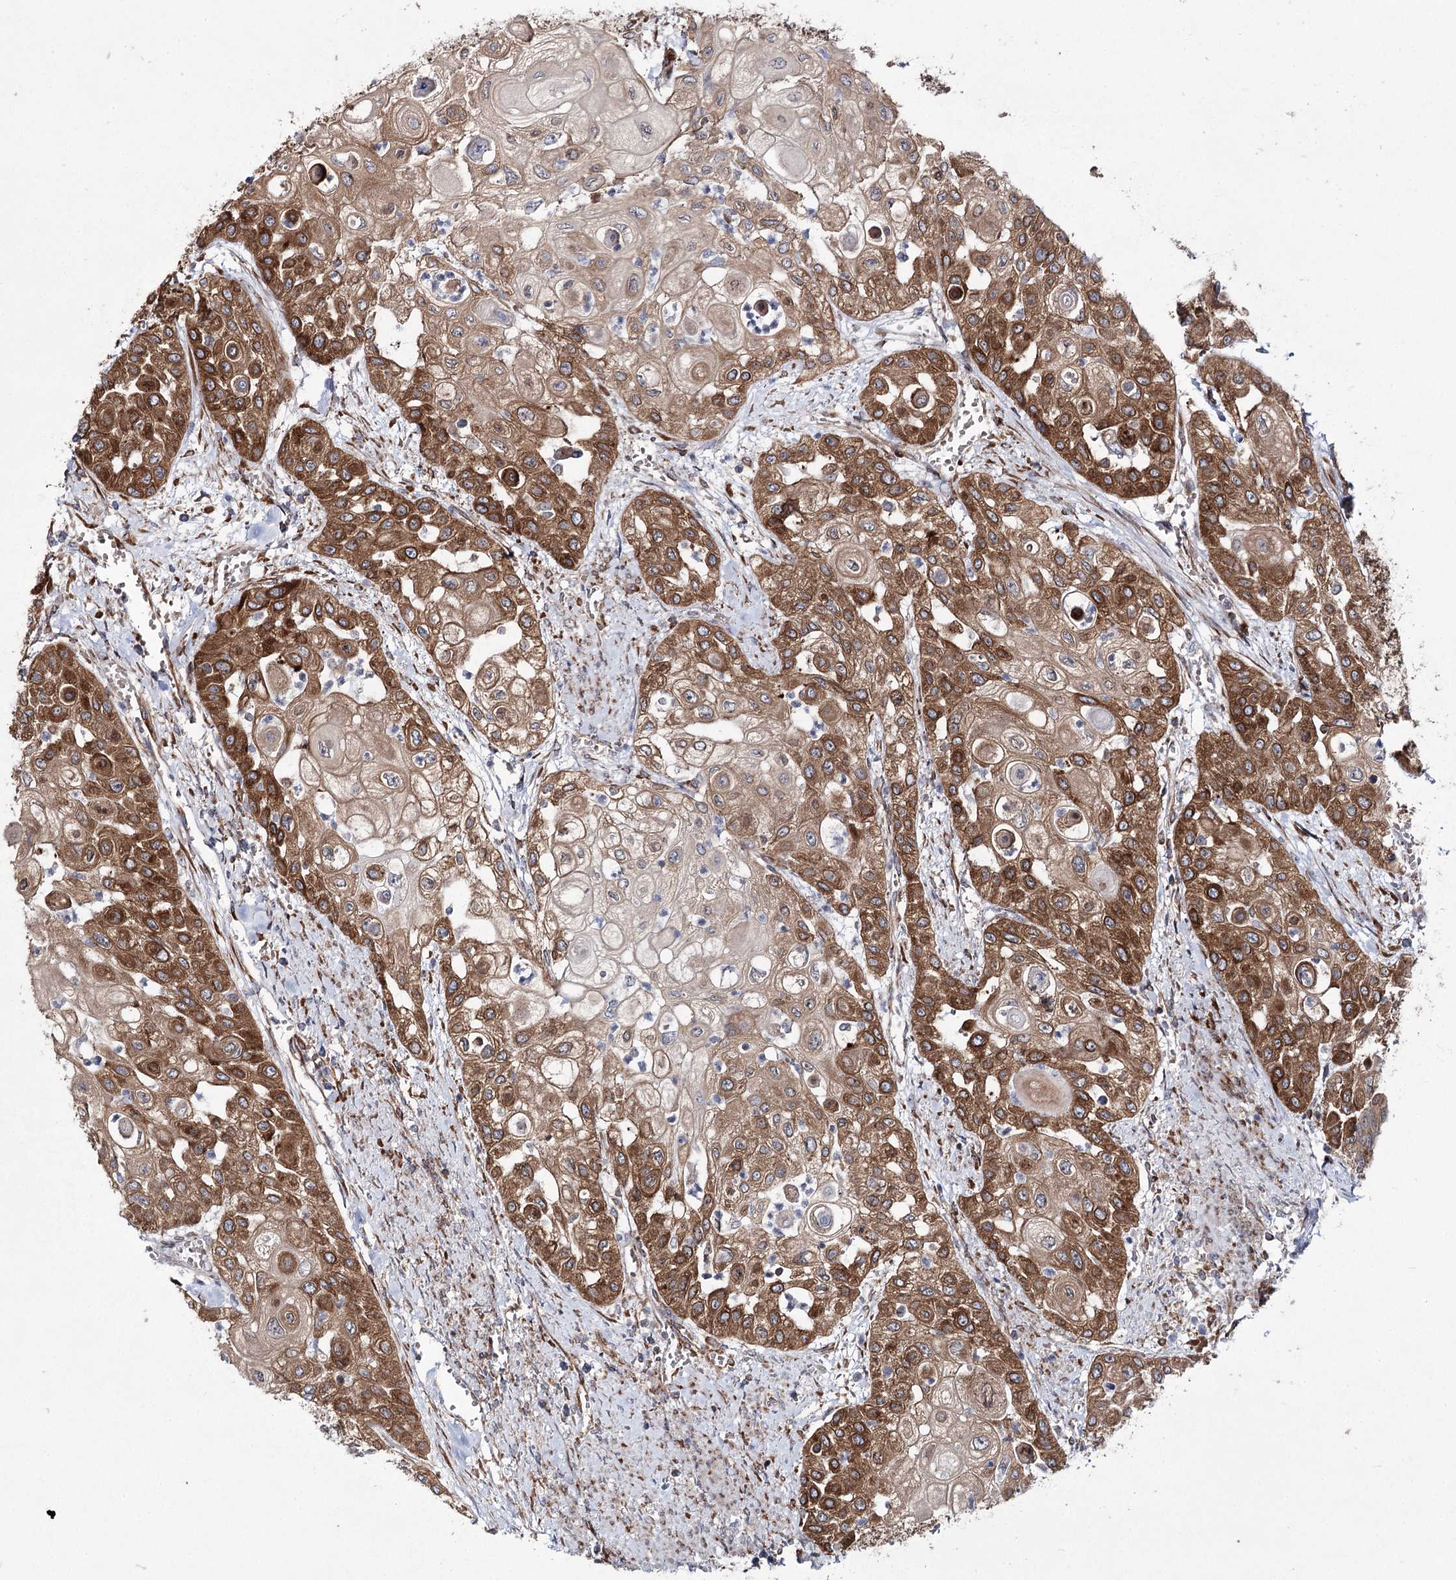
{"staining": {"intensity": "moderate", "quantity": ">75%", "location": "cytoplasmic/membranous"}, "tissue": "urothelial cancer", "cell_type": "Tumor cells", "image_type": "cancer", "snomed": [{"axis": "morphology", "description": "Urothelial carcinoma, High grade"}, {"axis": "topography", "description": "Urinary bladder"}], "caption": "A histopathology image of urothelial cancer stained for a protein reveals moderate cytoplasmic/membranous brown staining in tumor cells.", "gene": "VWA2", "patient": {"sex": "female", "age": 79}}